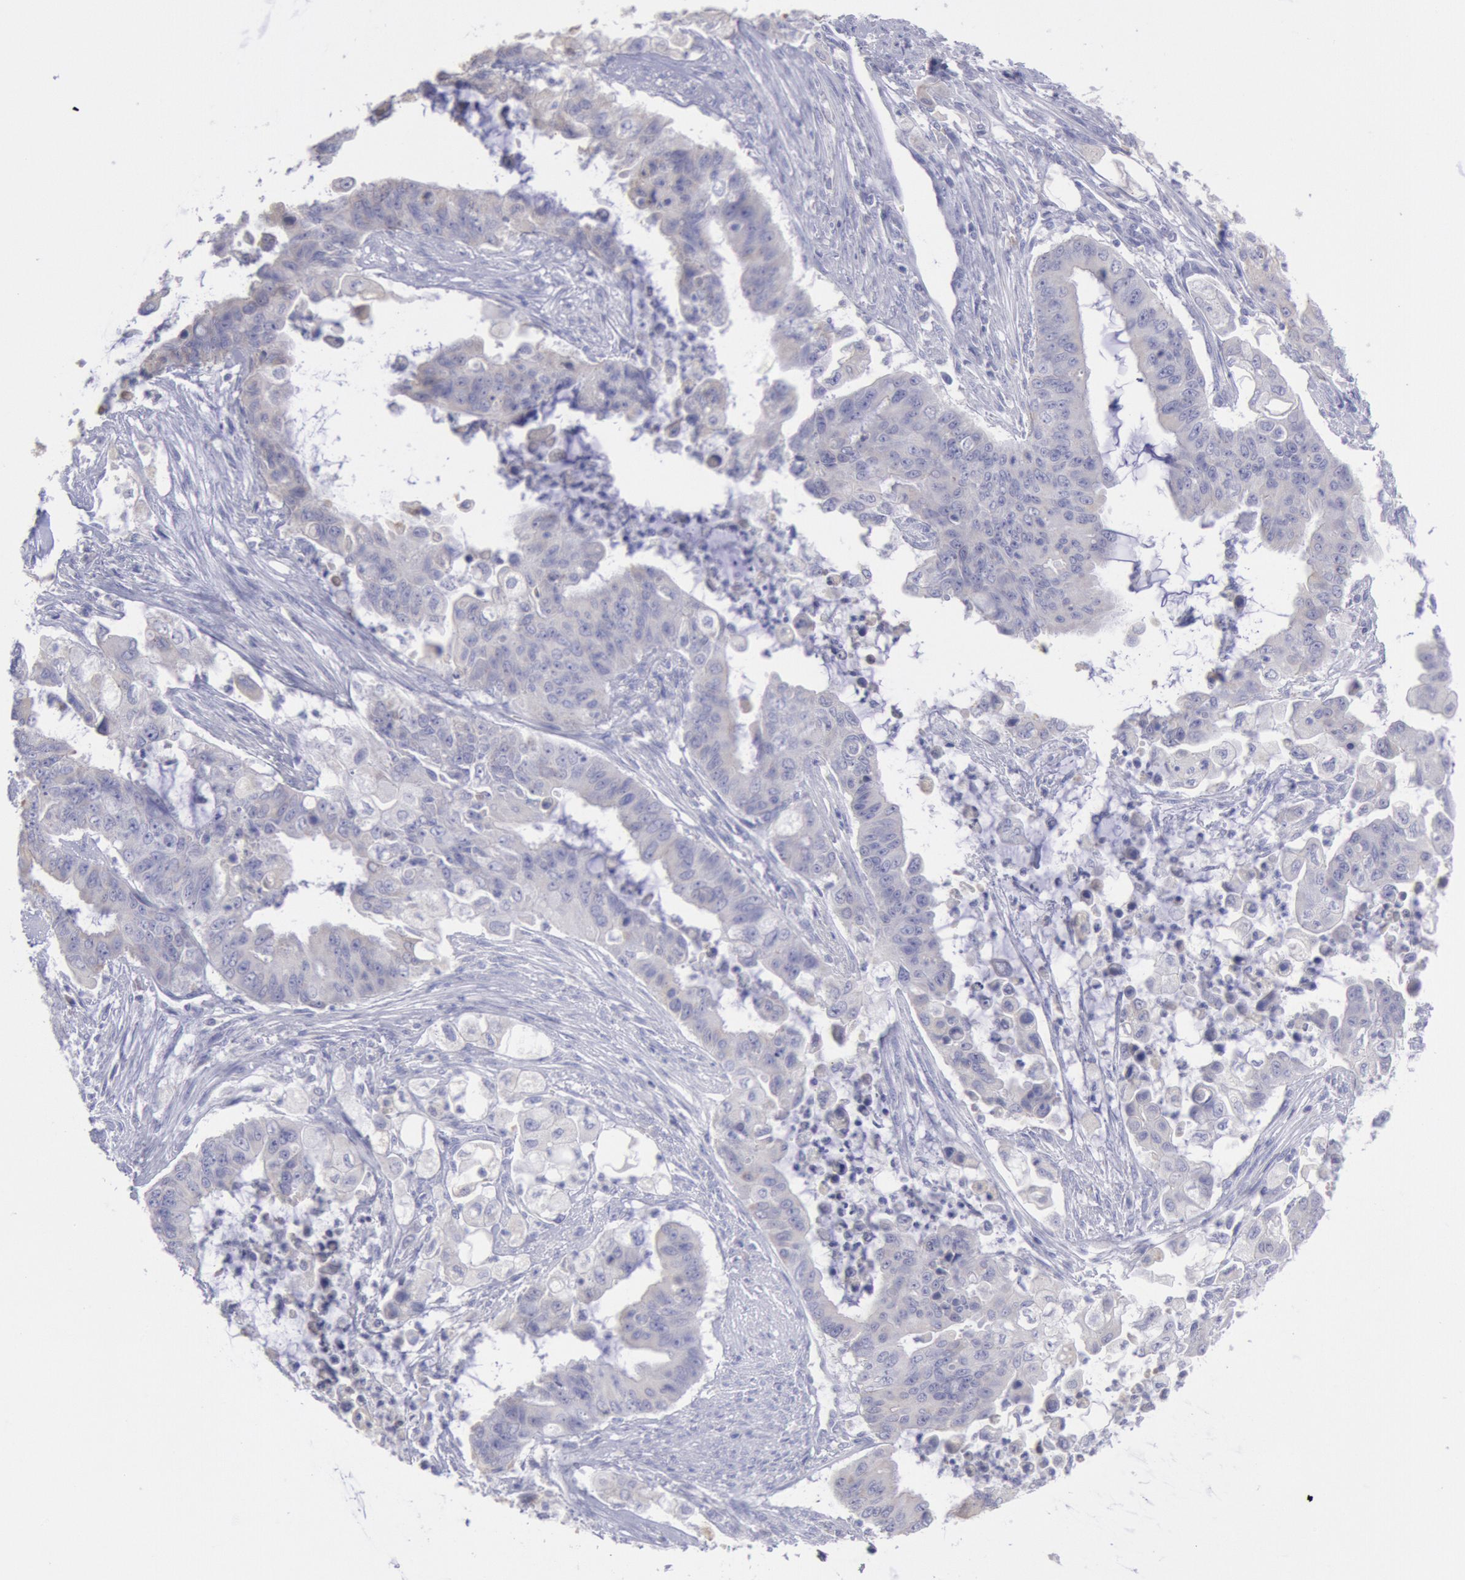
{"staining": {"intensity": "negative", "quantity": "none", "location": "none"}, "tissue": "endometrial cancer", "cell_type": "Tumor cells", "image_type": "cancer", "snomed": [{"axis": "morphology", "description": "Adenocarcinoma, NOS"}, {"axis": "topography", "description": "Endometrium"}], "caption": "Tumor cells show no significant positivity in adenocarcinoma (endometrial).", "gene": "MYH7", "patient": {"sex": "female", "age": 75}}